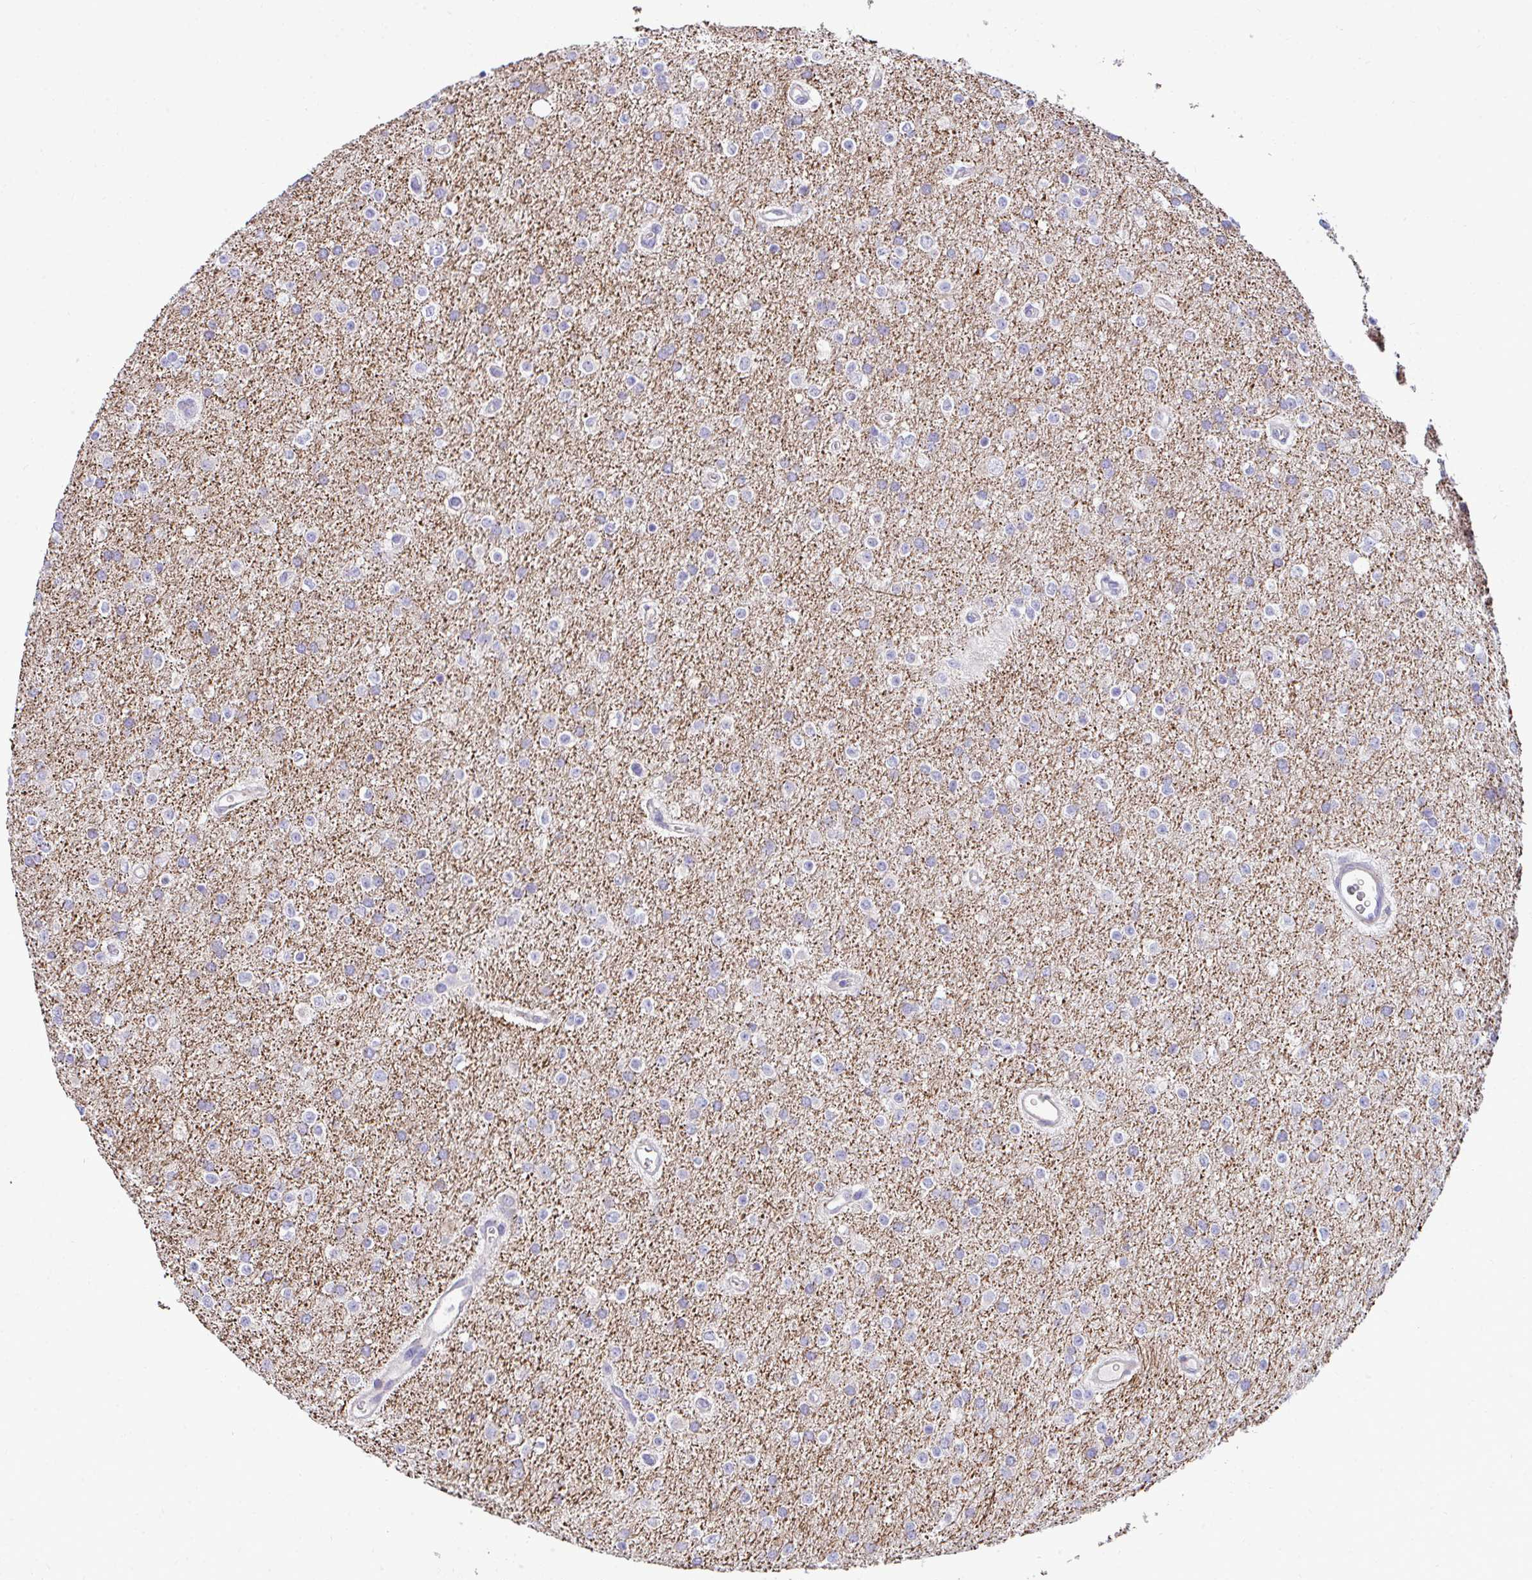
{"staining": {"intensity": "negative", "quantity": "none", "location": "none"}, "tissue": "glioma", "cell_type": "Tumor cells", "image_type": "cancer", "snomed": [{"axis": "morphology", "description": "Glioma, malignant, Low grade"}, {"axis": "topography", "description": "Brain"}], "caption": "IHC micrograph of neoplastic tissue: human malignant low-grade glioma stained with DAB (3,3'-diaminobenzidine) demonstrates no significant protein staining in tumor cells. Brightfield microscopy of IHC stained with DAB (3,3'-diaminobenzidine) (brown) and hematoxylin (blue), captured at high magnification.", "gene": "MRPS16", "patient": {"sex": "female", "age": 34}}